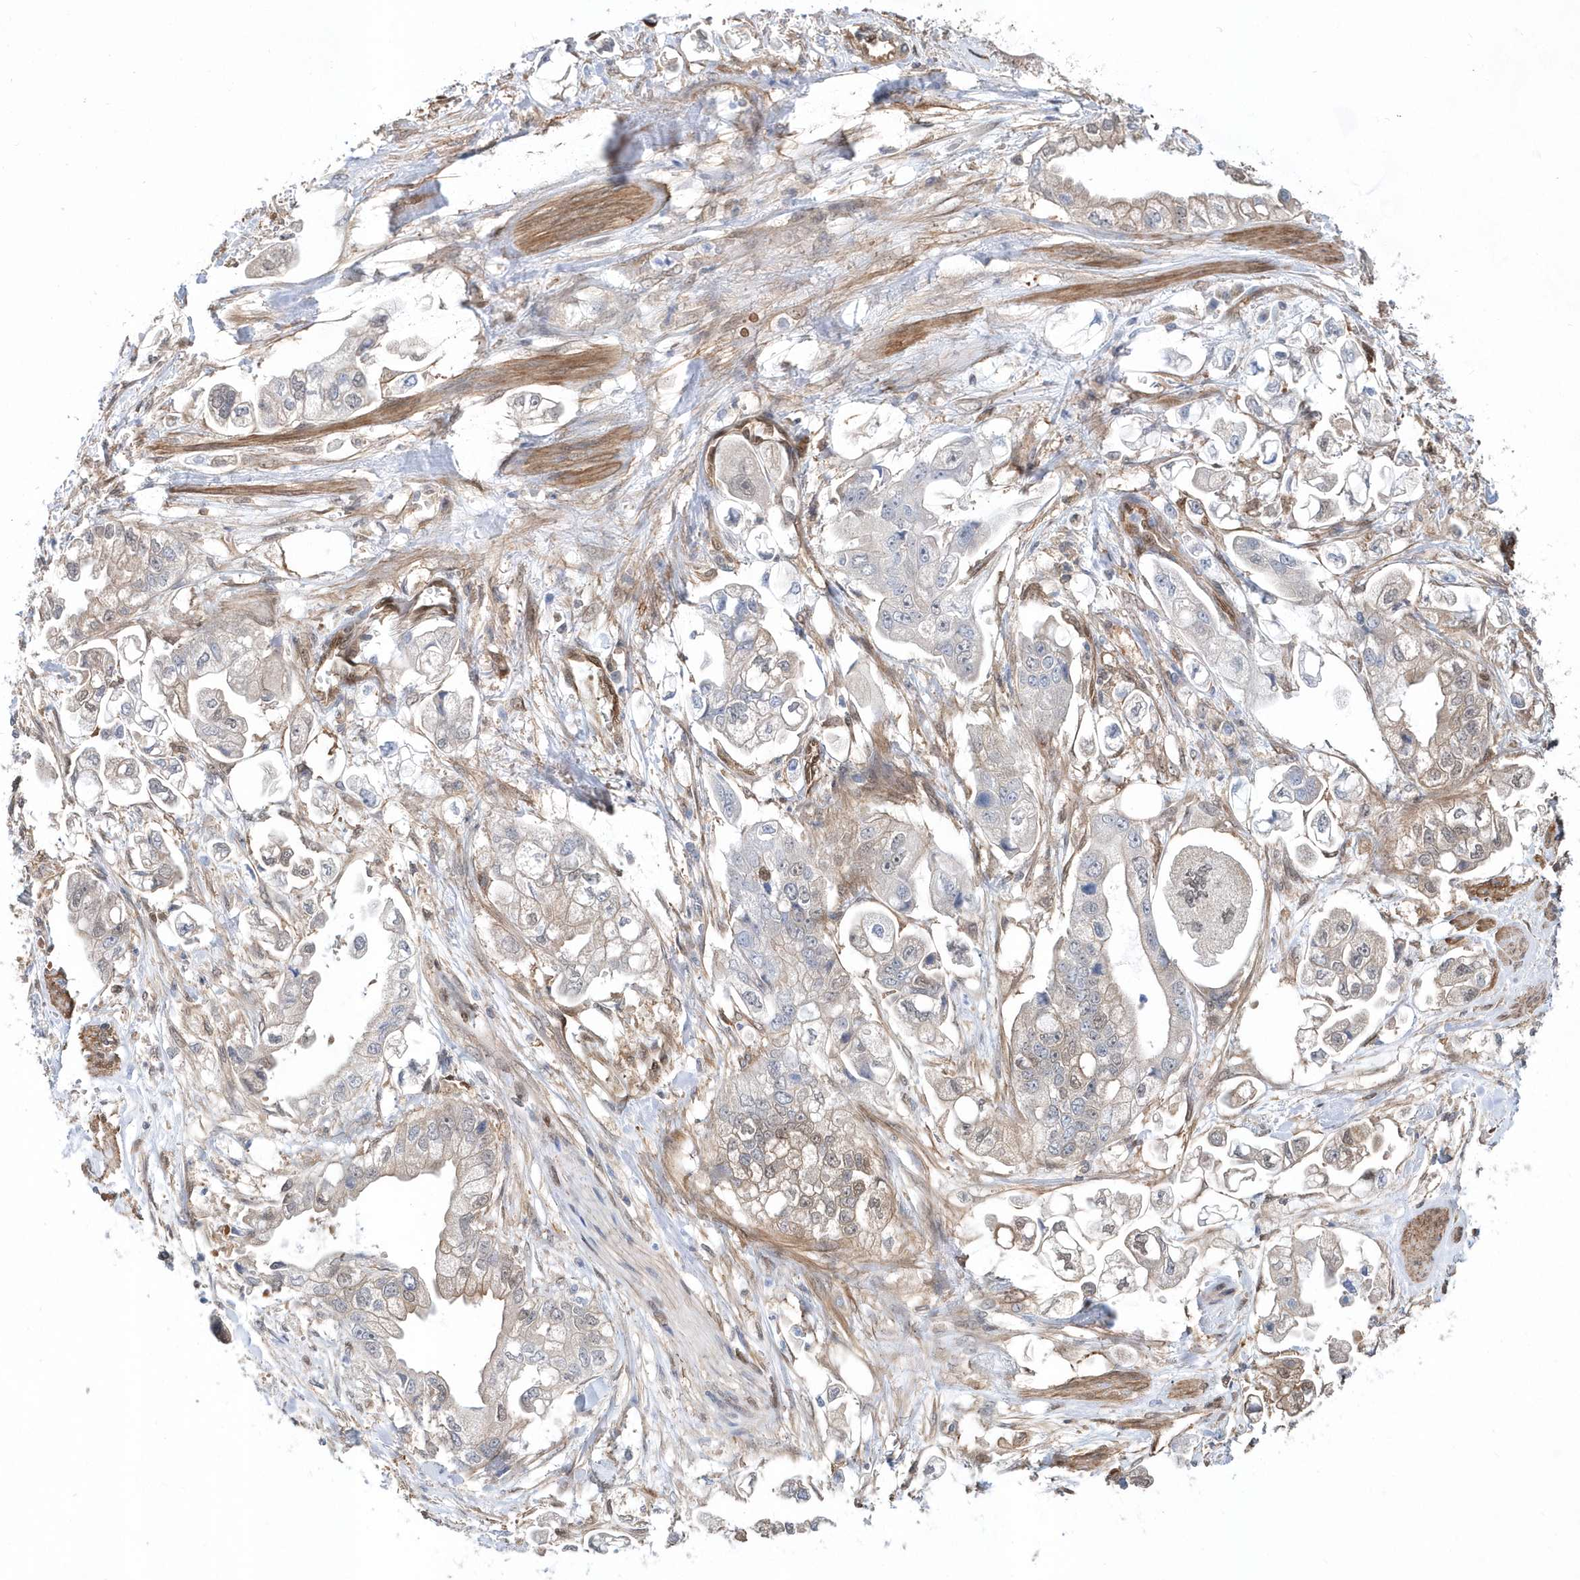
{"staining": {"intensity": "weak", "quantity": "<25%", "location": "cytoplasmic/membranous,nuclear"}, "tissue": "stomach cancer", "cell_type": "Tumor cells", "image_type": "cancer", "snomed": [{"axis": "morphology", "description": "Adenocarcinoma, NOS"}, {"axis": "topography", "description": "Stomach"}], "caption": "High power microscopy histopathology image of an immunohistochemistry (IHC) histopathology image of stomach cancer, revealing no significant positivity in tumor cells.", "gene": "BDH2", "patient": {"sex": "male", "age": 62}}